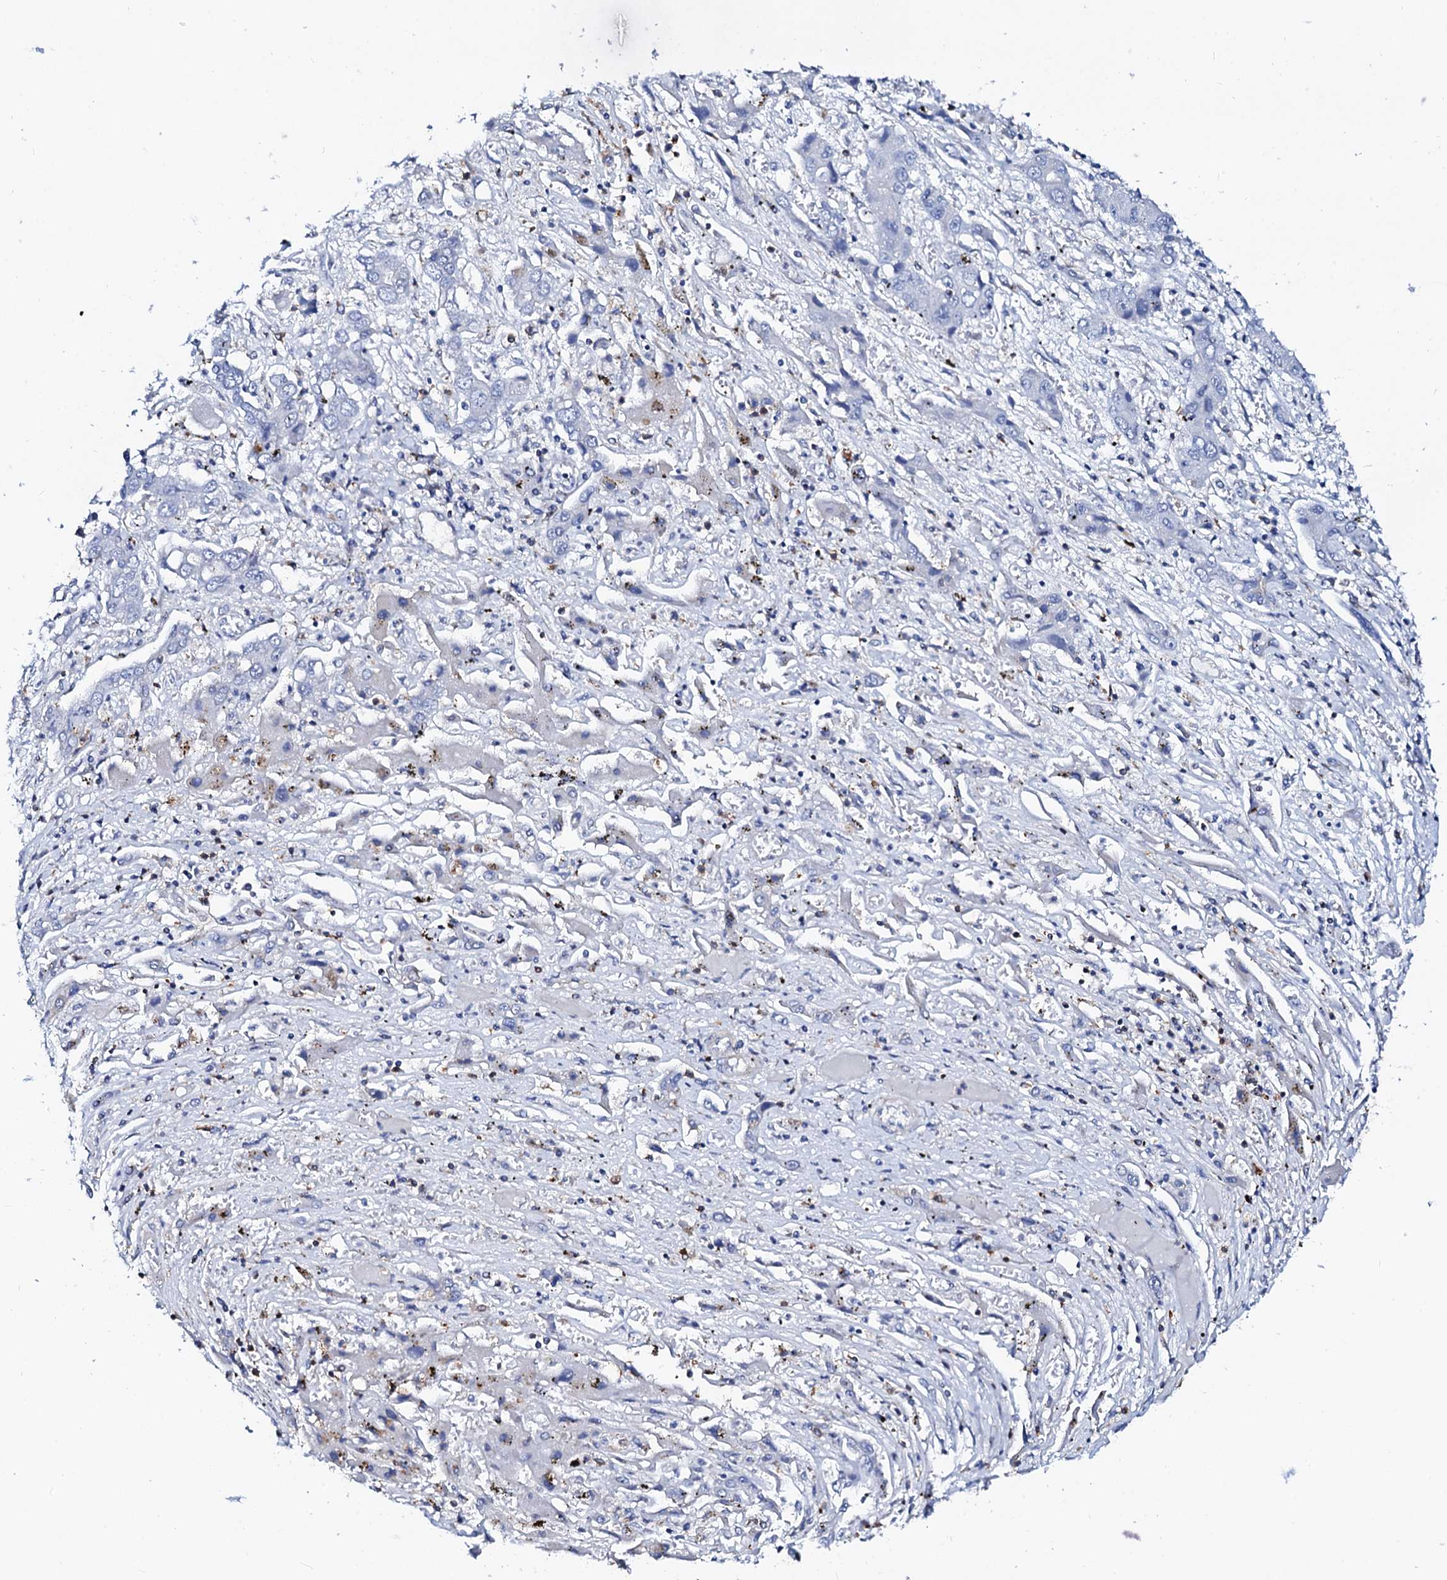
{"staining": {"intensity": "negative", "quantity": "none", "location": "none"}, "tissue": "liver cancer", "cell_type": "Tumor cells", "image_type": "cancer", "snomed": [{"axis": "morphology", "description": "Cholangiocarcinoma"}, {"axis": "topography", "description": "Liver"}], "caption": "Immunohistochemistry of human cholangiocarcinoma (liver) shows no expression in tumor cells.", "gene": "GLB1L3", "patient": {"sex": "male", "age": 67}}